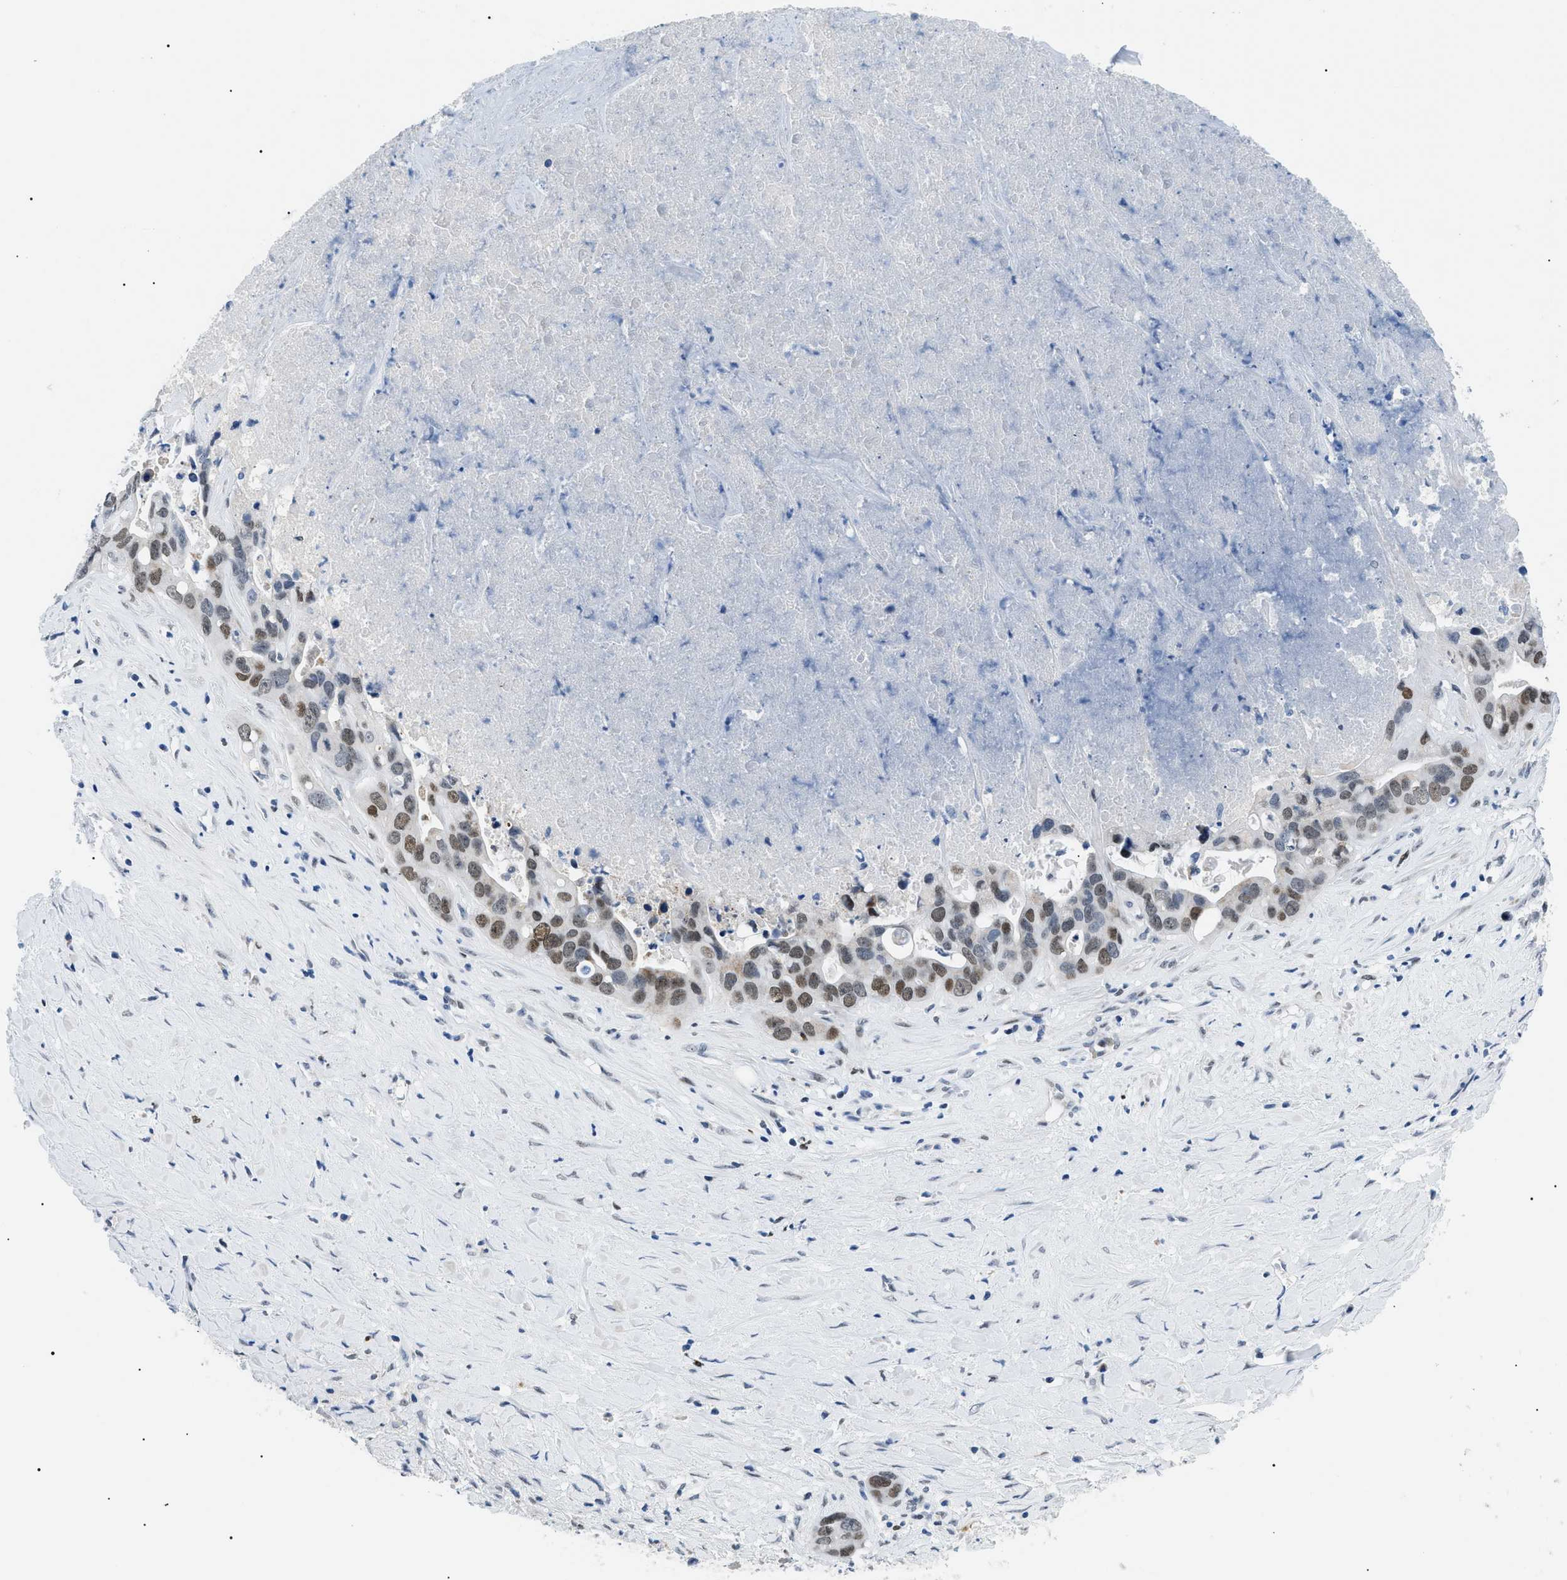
{"staining": {"intensity": "moderate", "quantity": ">75%", "location": "cytoplasmic/membranous"}, "tissue": "liver cancer", "cell_type": "Tumor cells", "image_type": "cancer", "snomed": [{"axis": "morphology", "description": "Cholangiocarcinoma"}, {"axis": "topography", "description": "Liver"}], "caption": "The micrograph demonstrates staining of liver cancer (cholangiocarcinoma), revealing moderate cytoplasmic/membranous protein expression (brown color) within tumor cells.", "gene": "SMARCC1", "patient": {"sex": "female", "age": 65}}